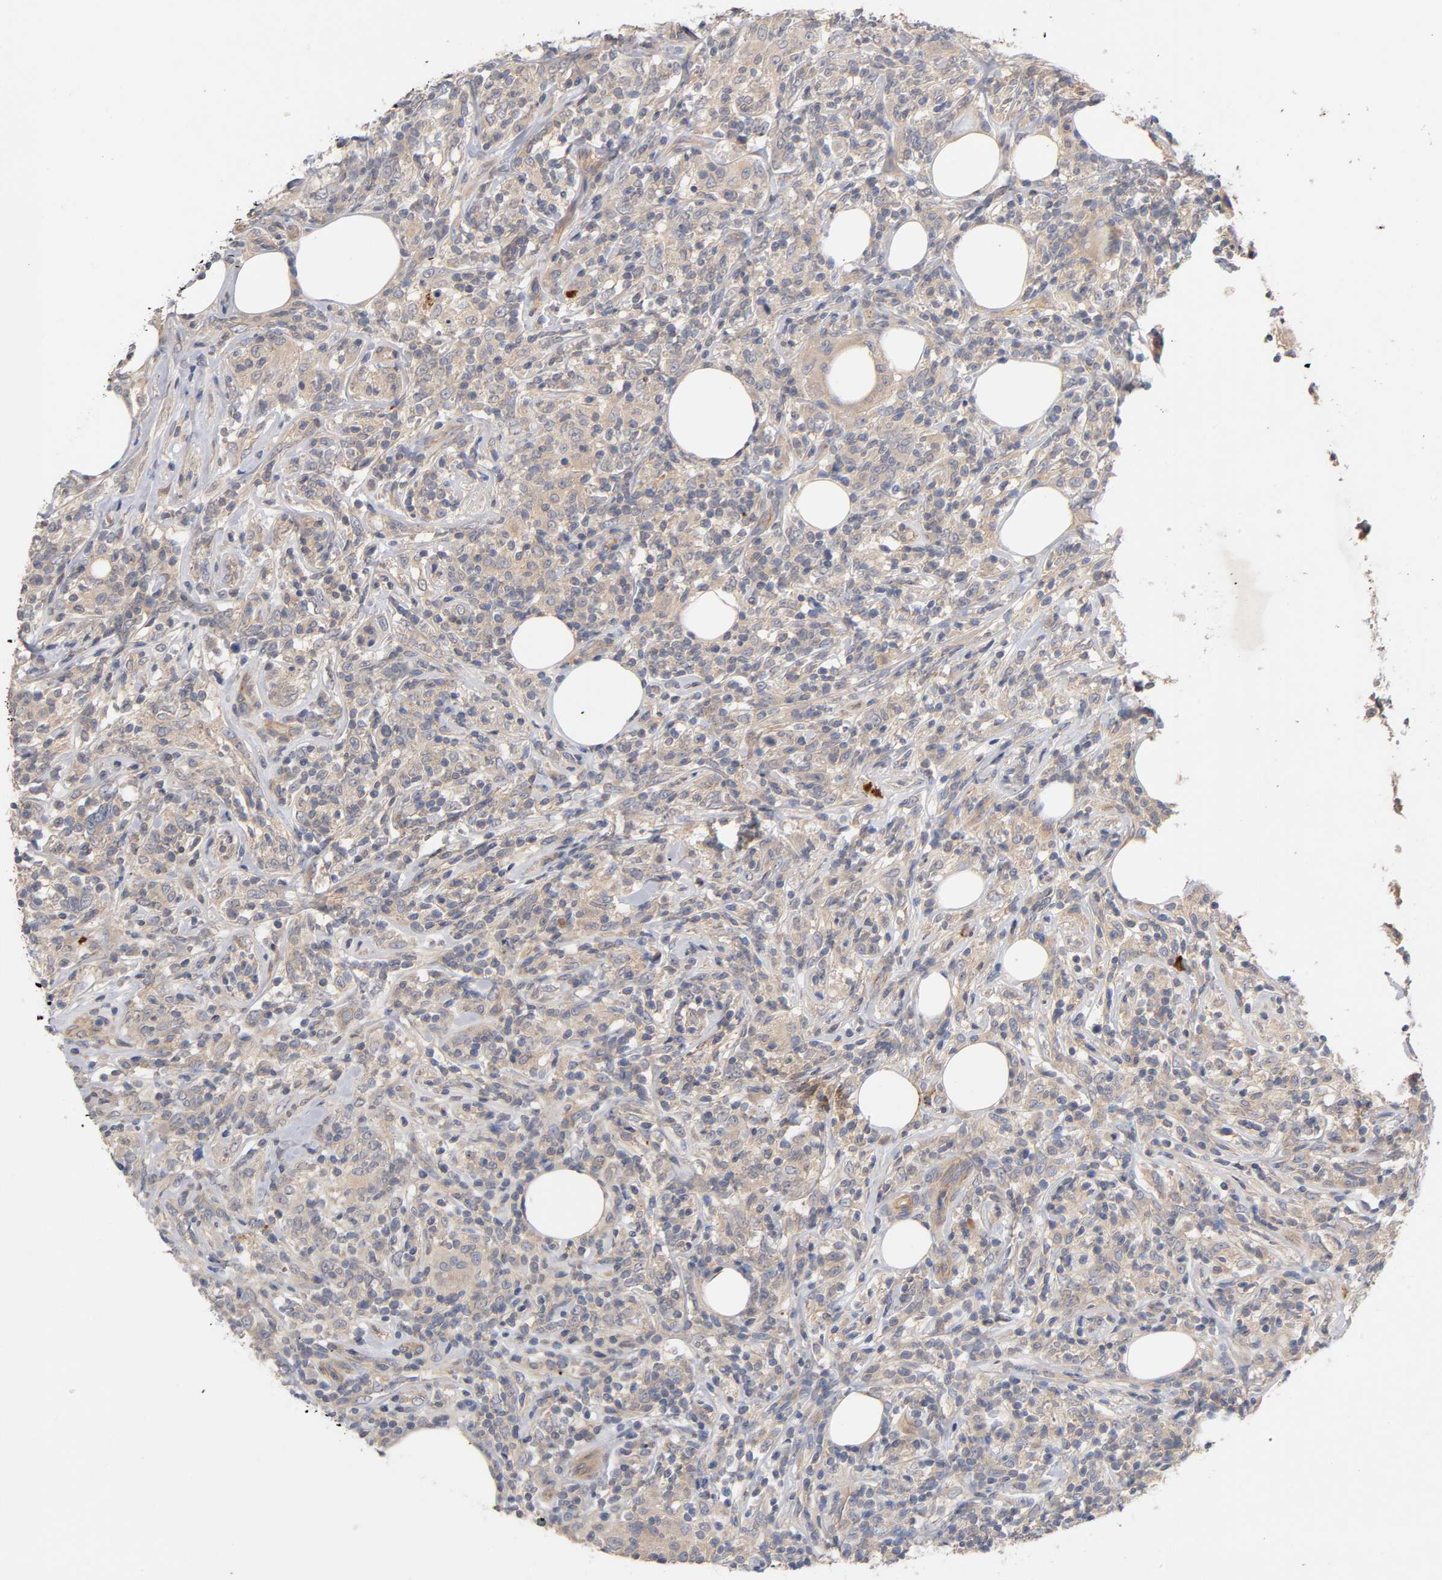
{"staining": {"intensity": "weak", "quantity": ">75%", "location": "cytoplasmic/membranous"}, "tissue": "lymphoma", "cell_type": "Tumor cells", "image_type": "cancer", "snomed": [{"axis": "morphology", "description": "Malignant lymphoma, non-Hodgkin's type, High grade"}, {"axis": "topography", "description": "Lymph node"}], "caption": "Immunohistochemistry (IHC) photomicrograph of human lymphoma stained for a protein (brown), which demonstrates low levels of weak cytoplasmic/membranous staining in approximately >75% of tumor cells.", "gene": "PDZD11", "patient": {"sex": "female", "age": 84}}